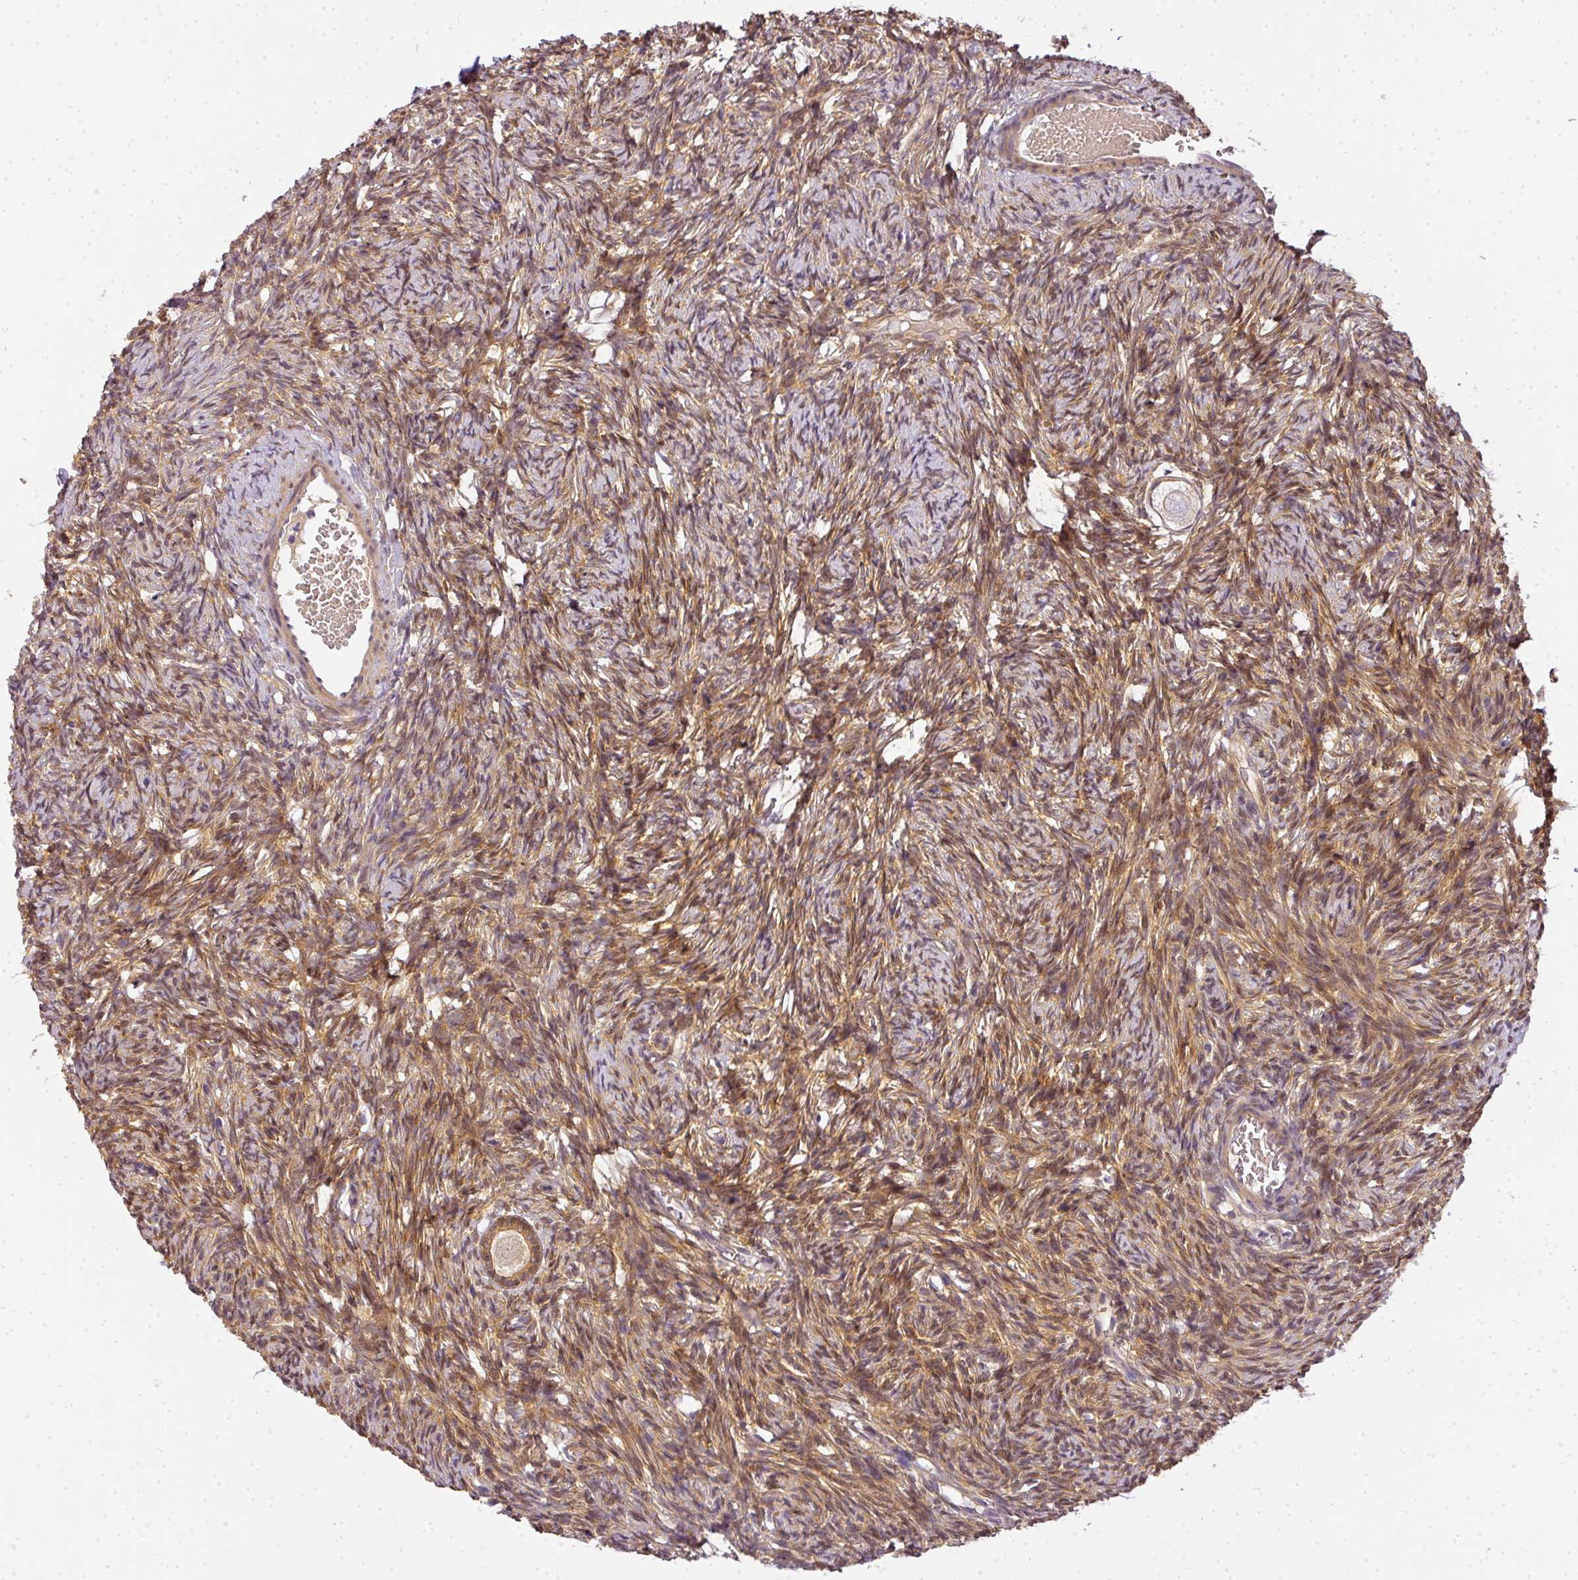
{"staining": {"intensity": "moderate", "quantity": ">75%", "location": "cytoplasmic/membranous"}, "tissue": "ovary", "cell_type": "Follicle cells", "image_type": "normal", "snomed": [{"axis": "morphology", "description": "Normal tissue, NOS"}, {"axis": "topography", "description": "Ovary"}], "caption": "This histopathology image demonstrates unremarkable ovary stained with immunohistochemistry (IHC) to label a protein in brown. The cytoplasmic/membranous of follicle cells show moderate positivity for the protein. Nuclei are counter-stained blue.", "gene": "ADH5", "patient": {"sex": "female", "age": 33}}